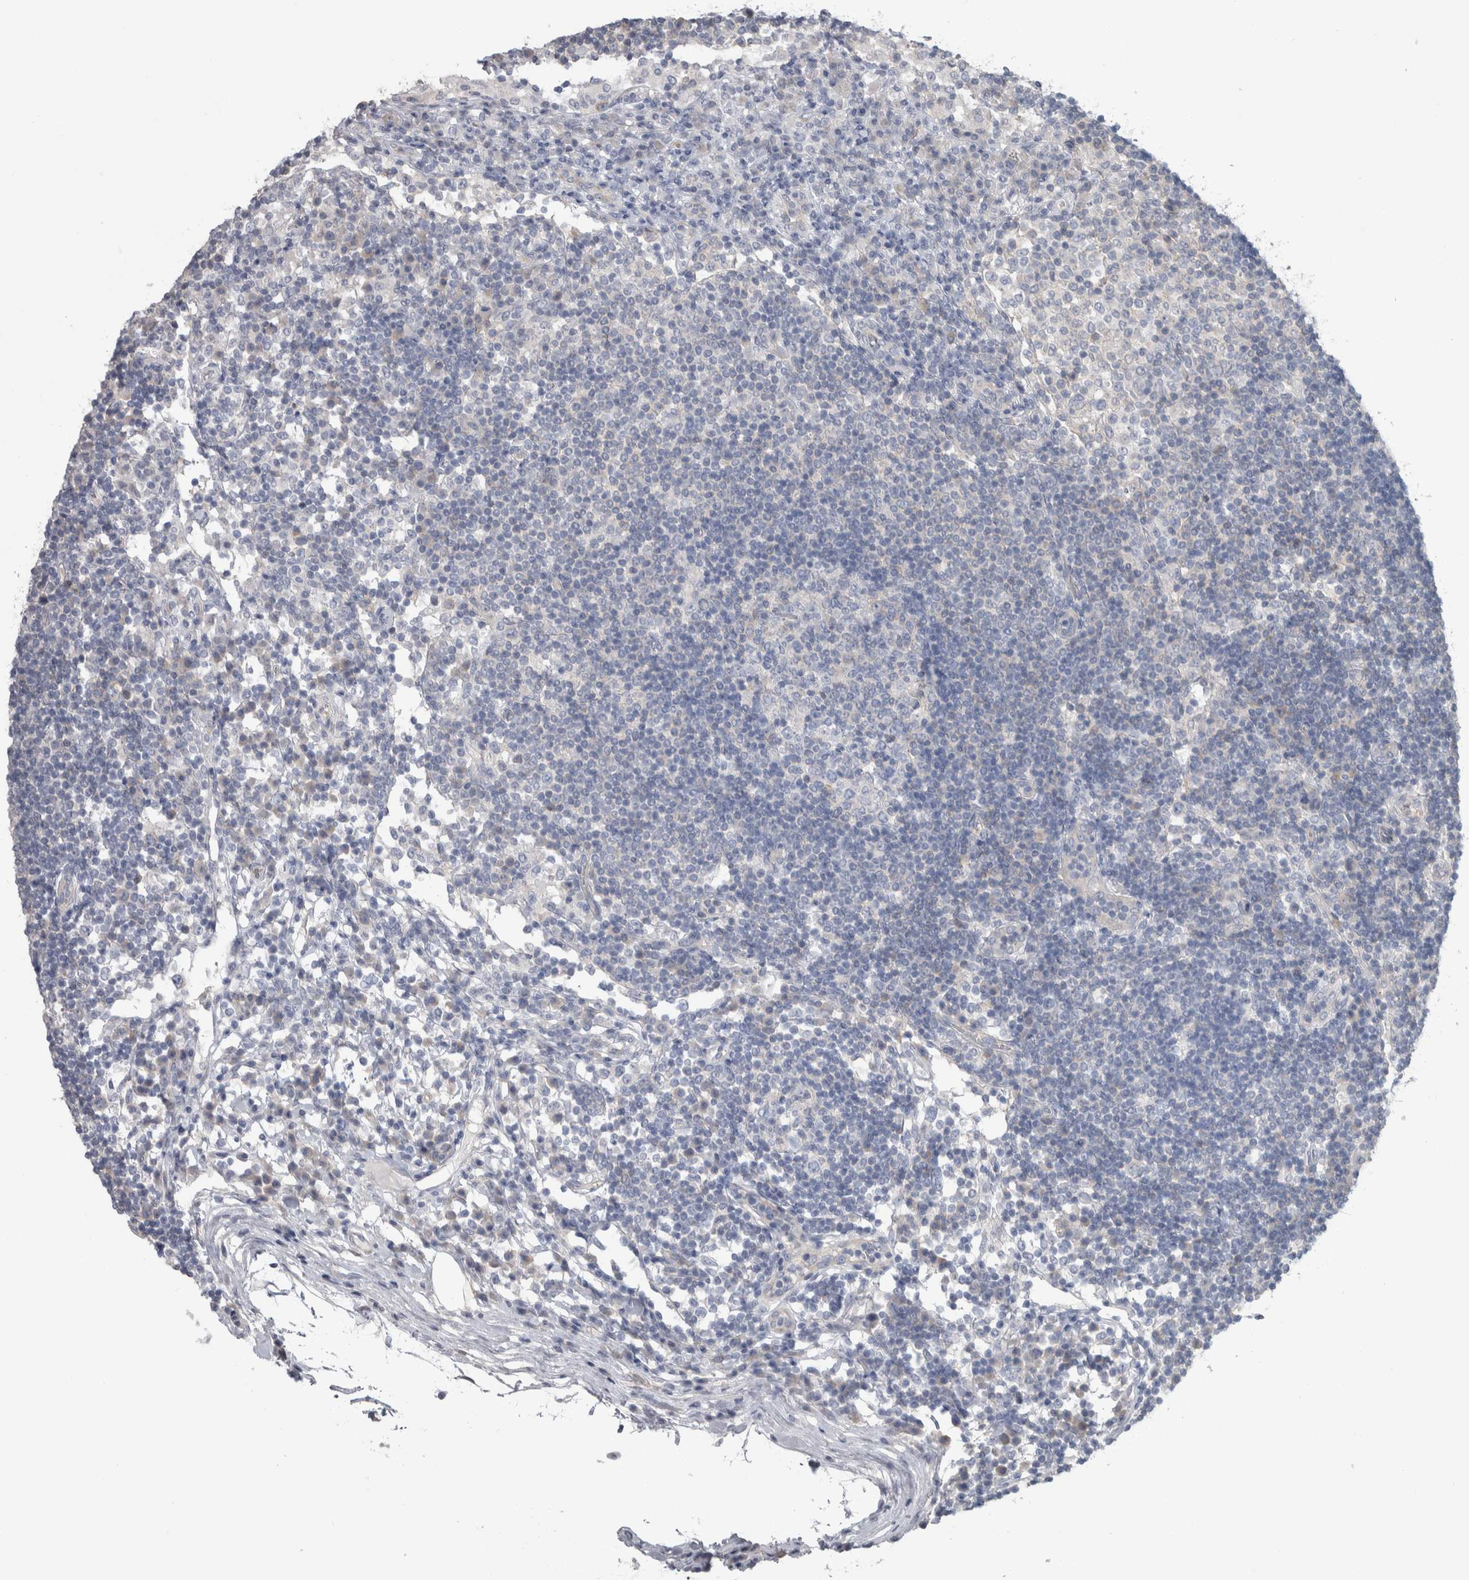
{"staining": {"intensity": "negative", "quantity": "none", "location": "none"}, "tissue": "lymph node", "cell_type": "Germinal center cells", "image_type": "normal", "snomed": [{"axis": "morphology", "description": "Normal tissue, NOS"}, {"axis": "topography", "description": "Lymph node"}], "caption": "Immunohistochemistry of benign lymph node displays no positivity in germinal center cells.", "gene": "GPHN", "patient": {"sex": "female", "age": 53}}